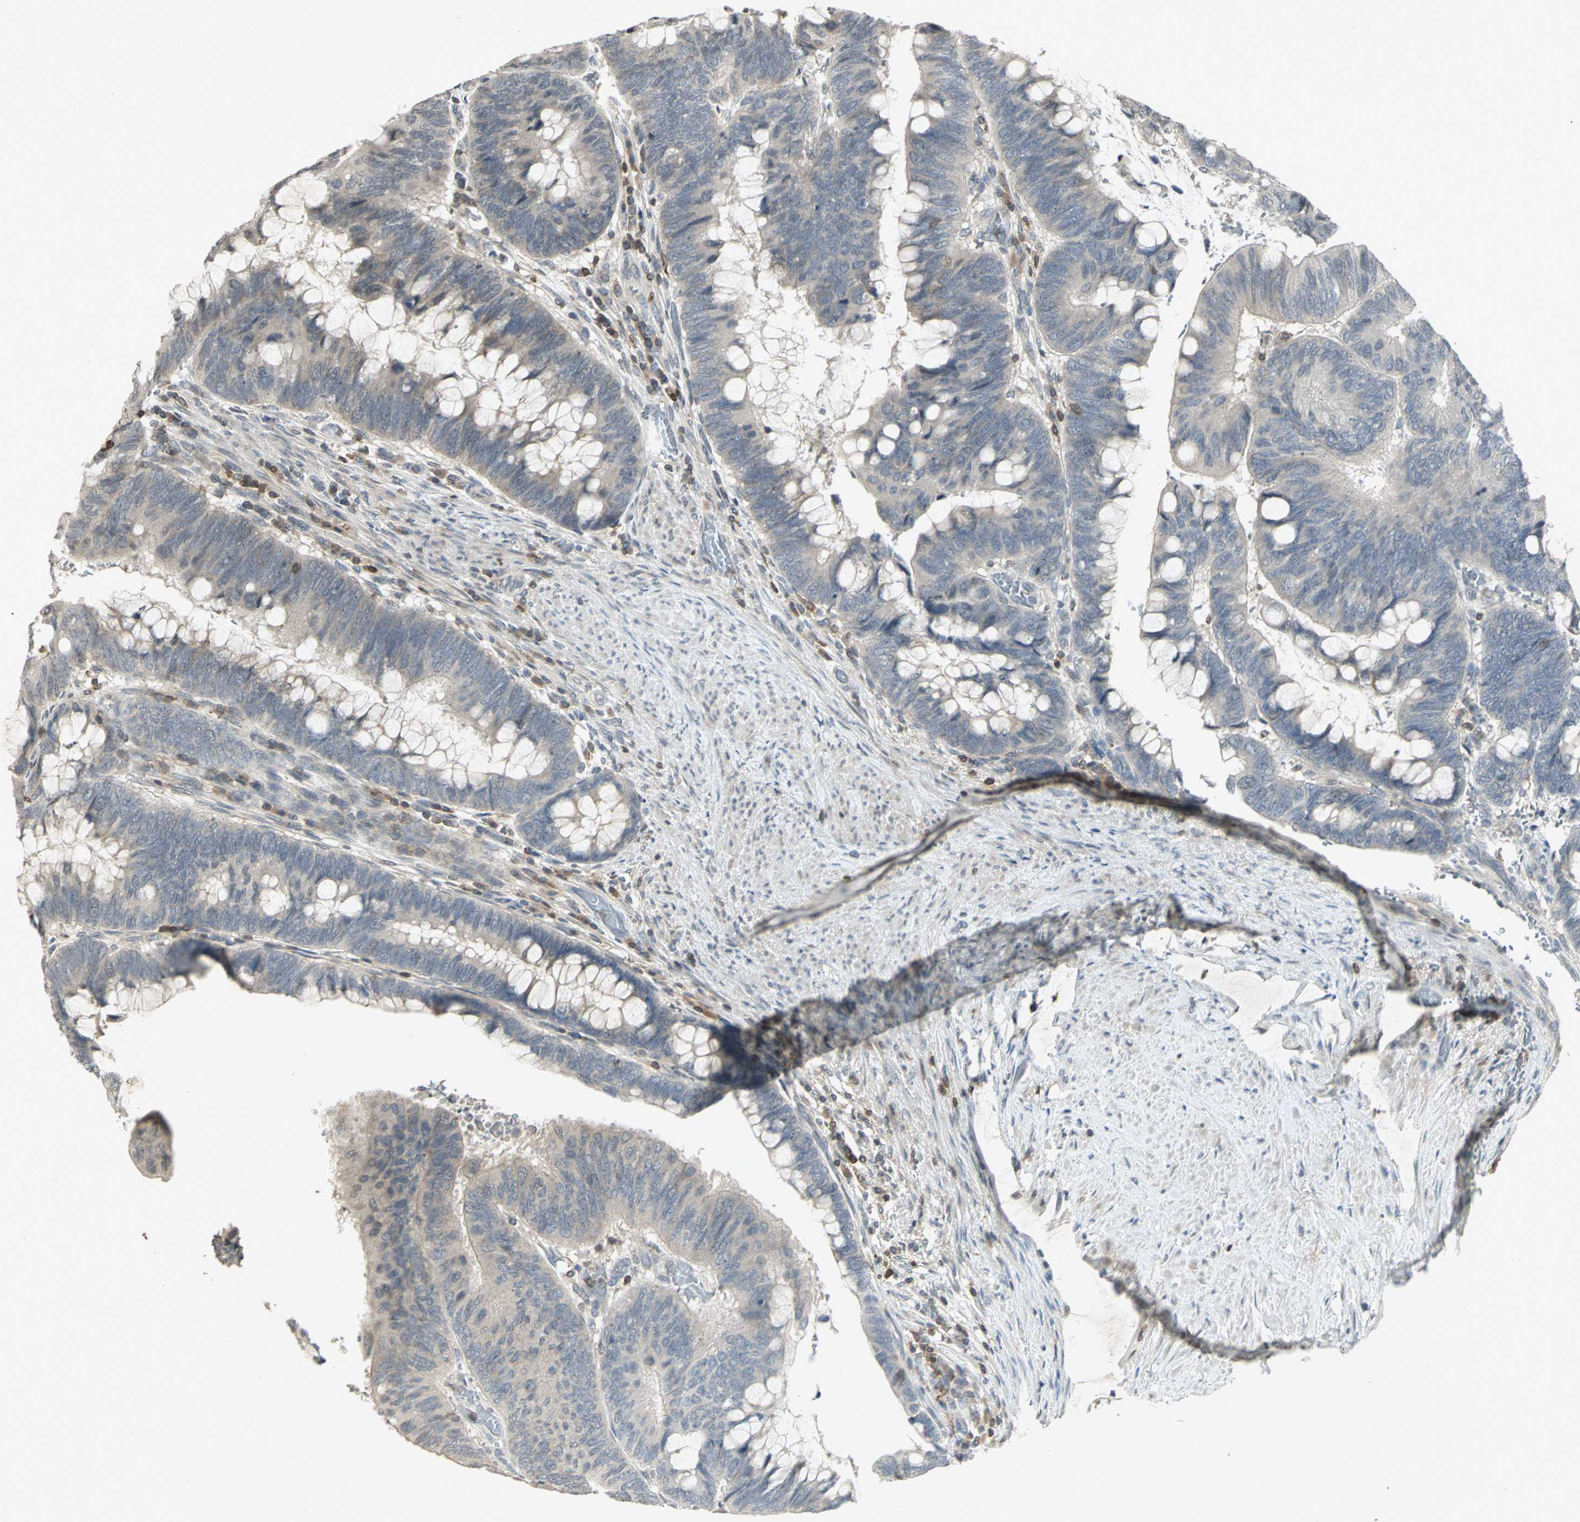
{"staining": {"intensity": "weak", "quantity": "<25%", "location": "cytoplasmic/membranous"}, "tissue": "colorectal cancer", "cell_type": "Tumor cells", "image_type": "cancer", "snomed": [{"axis": "morphology", "description": "Normal tissue, NOS"}, {"axis": "morphology", "description": "Adenocarcinoma, NOS"}, {"axis": "topography", "description": "Rectum"}], "caption": "Immunohistochemistry (IHC) of human colorectal cancer (adenocarcinoma) displays no positivity in tumor cells.", "gene": "IL16", "patient": {"sex": "male", "age": 92}}